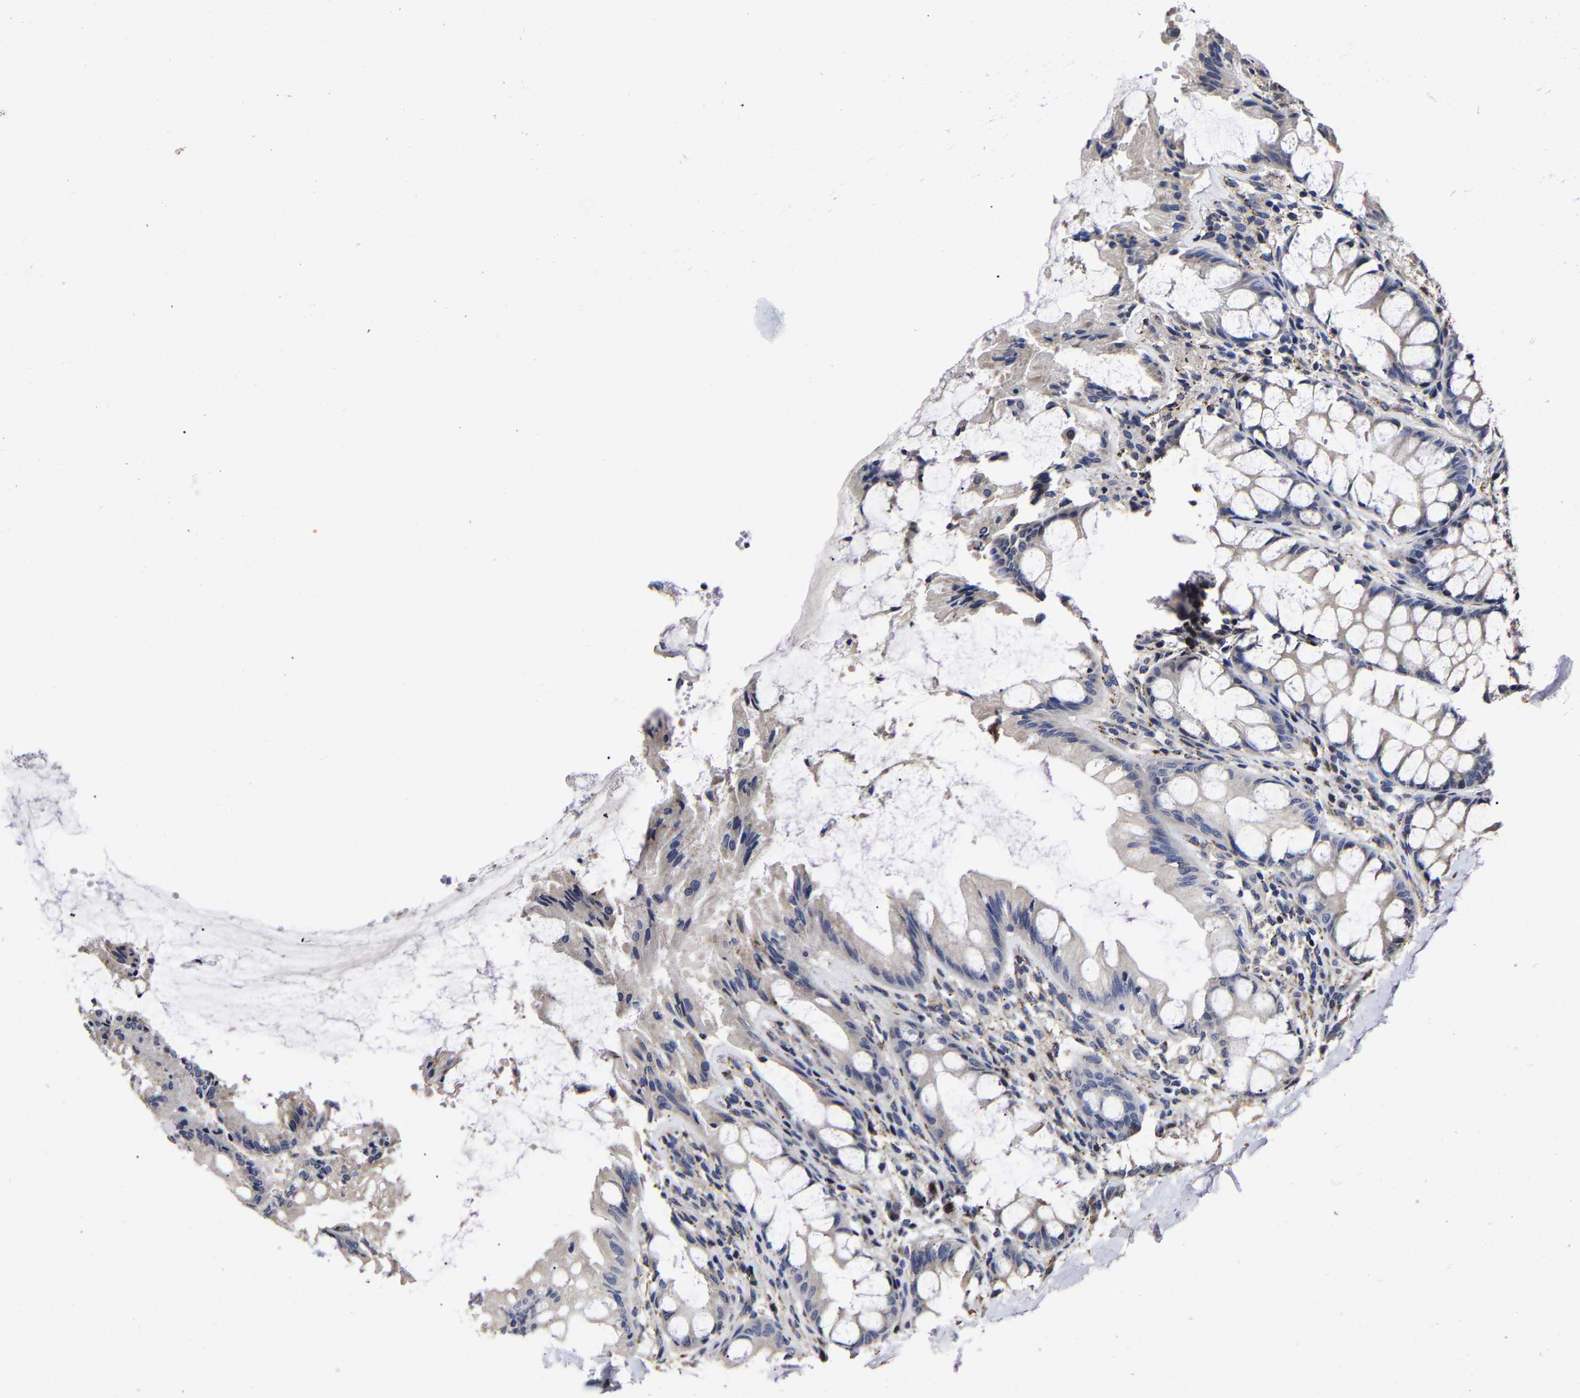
{"staining": {"intensity": "weak", "quantity": ">75%", "location": "cytoplasmic/membranous"}, "tissue": "colon", "cell_type": "Endothelial cells", "image_type": "normal", "snomed": [{"axis": "morphology", "description": "Normal tissue, NOS"}, {"axis": "topography", "description": "Colon"}], "caption": "About >75% of endothelial cells in benign colon demonstrate weak cytoplasmic/membranous protein positivity as visualized by brown immunohistochemical staining.", "gene": "AASS", "patient": {"sex": "female", "age": 80}}